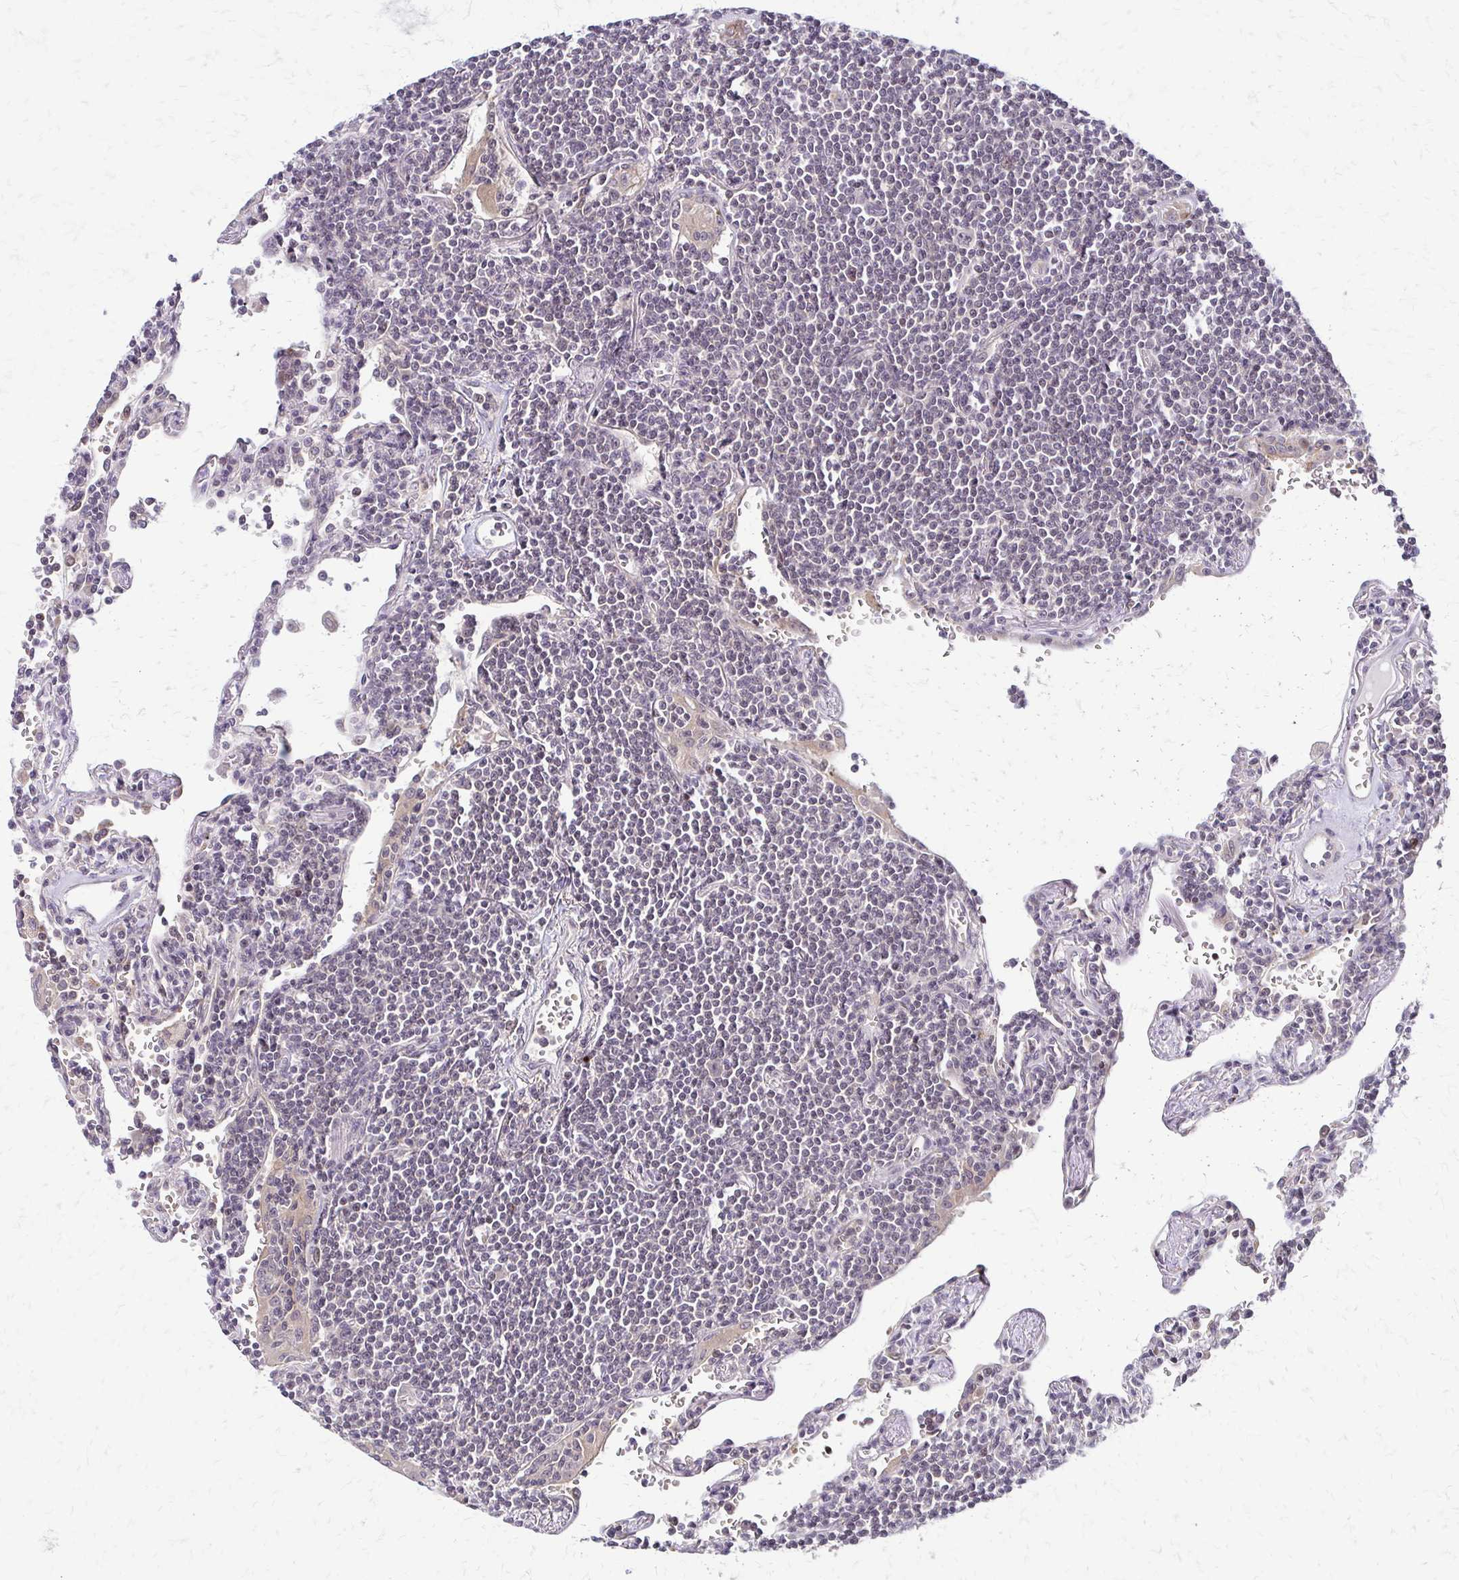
{"staining": {"intensity": "negative", "quantity": "none", "location": "none"}, "tissue": "lymphoma", "cell_type": "Tumor cells", "image_type": "cancer", "snomed": [{"axis": "morphology", "description": "Malignant lymphoma, non-Hodgkin's type, Low grade"}, {"axis": "topography", "description": "Lung"}], "caption": "Immunohistochemistry of low-grade malignant lymphoma, non-Hodgkin's type reveals no staining in tumor cells.", "gene": "TRIR", "patient": {"sex": "female", "age": 71}}